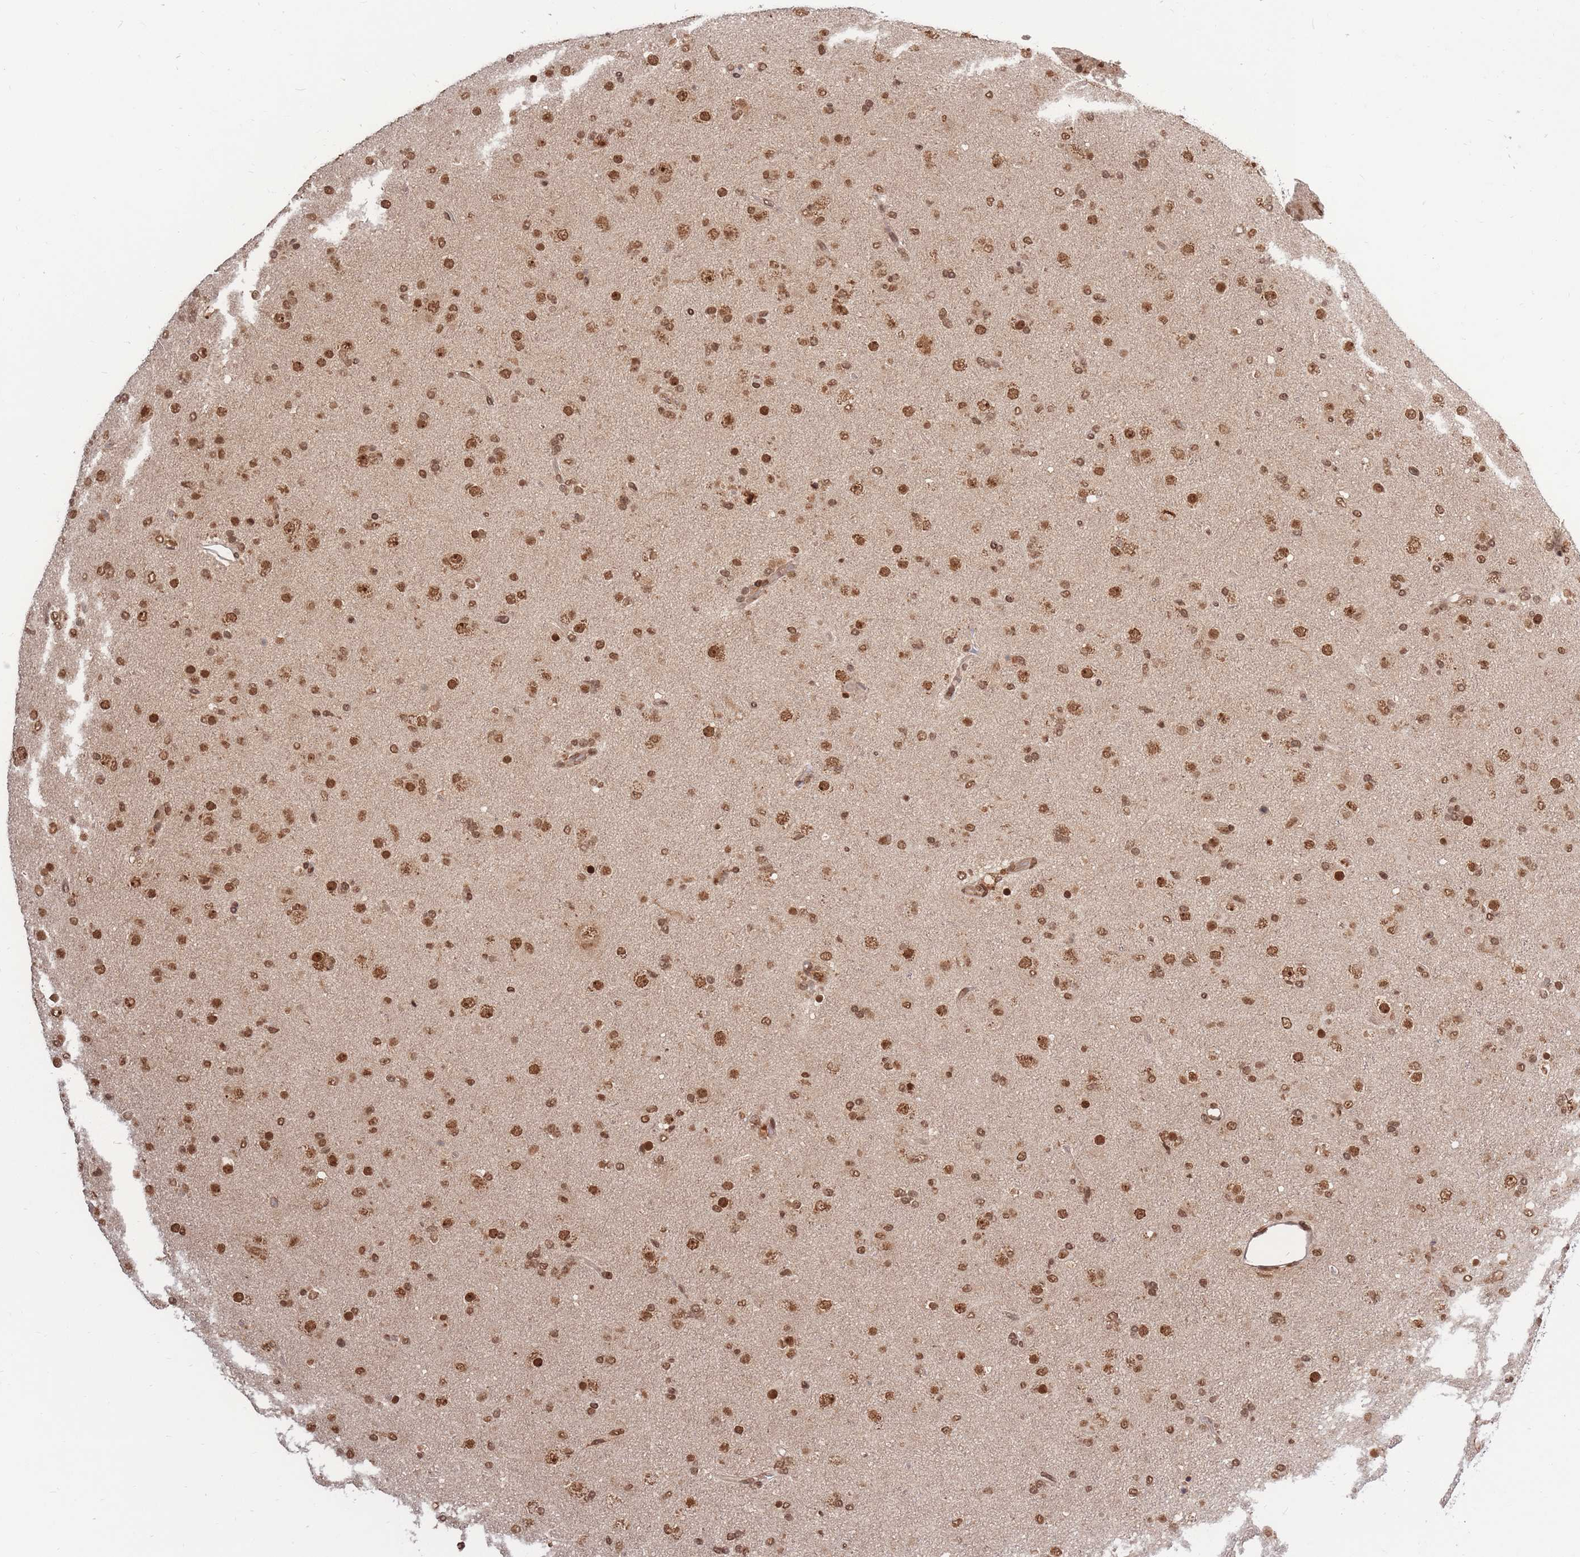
{"staining": {"intensity": "strong", "quantity": ">75%", "location": "cytoplasmic/membranous,nuclear"}, "tissue": "glioma", "cell_type": "Tumor cells", "image_type": "cancer", "snomed": [{"axis": "morphology", "description": "Glioma, malignant, Low grade"}, {"axis": "topography", "description": "Brain"}], "caption": "A micrograph of glioma stained for a protein displays strong cytoplasmic/membranous and nuclear brown staining in tumor cells.", "gene": "SRA1", "patient": {"sex": "male", "age": 65}}